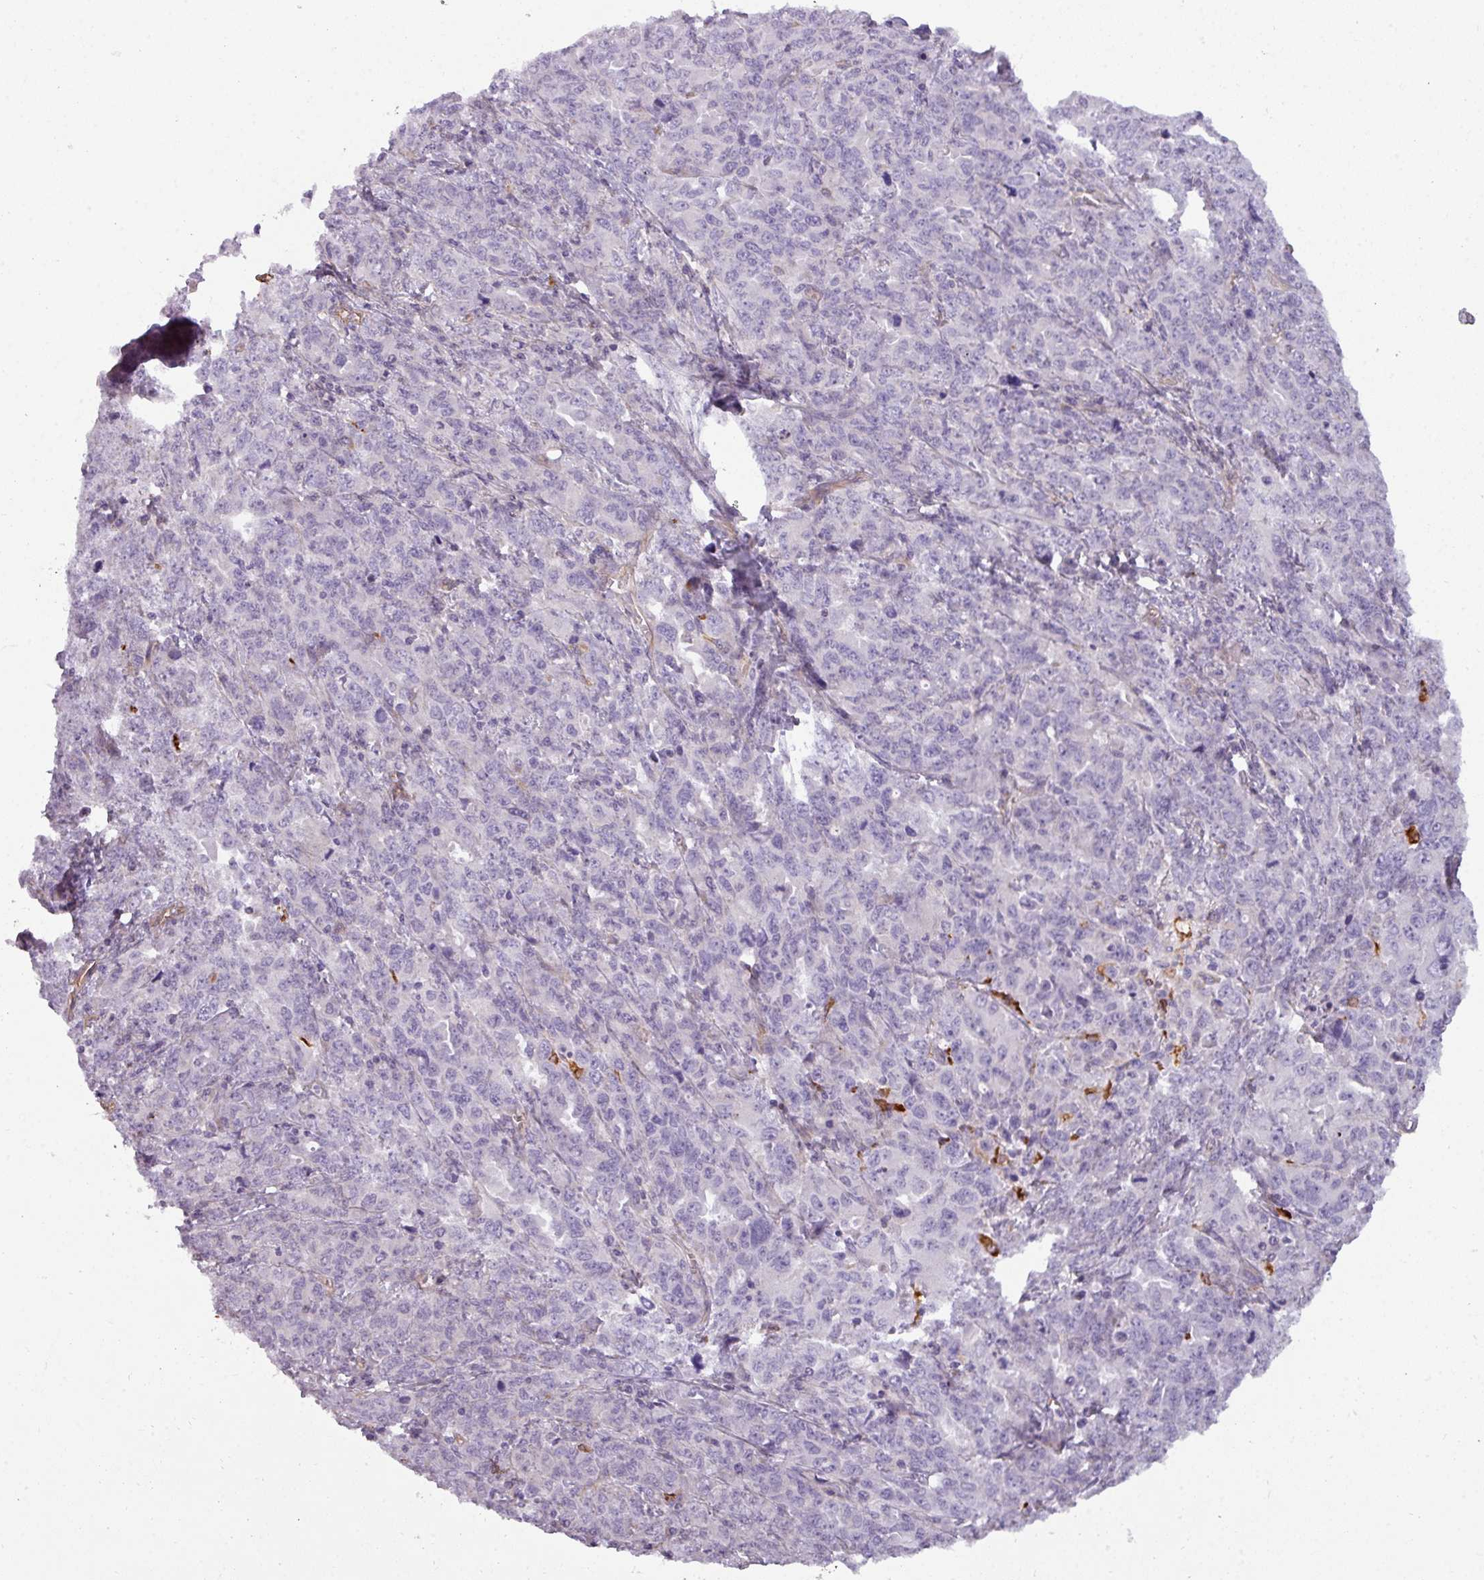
{"staining": {"intensity": "negative", "quantity": "none", "location": "none"}, "tissue": "ovarian cancer", "cell_type": "Tumor cells", "image_type": "cancer", "snomed": [{"axis": "morphology", "description": "Adenocarcinoma, NOS"}, {"axis": "morphology", "description": "Carcinoma, endometroid"}, {"axis": "topography", "description": "Ovary"}], "caption": "DAB (3,3'-diaminobenzidine) immunohistochemical staining of human ovarian cancer (endometroid carcinoma) exhibits no significant expression in tumor cells.", "gene": "BUD23", "patient": {"sex": "female", "age": 72}}